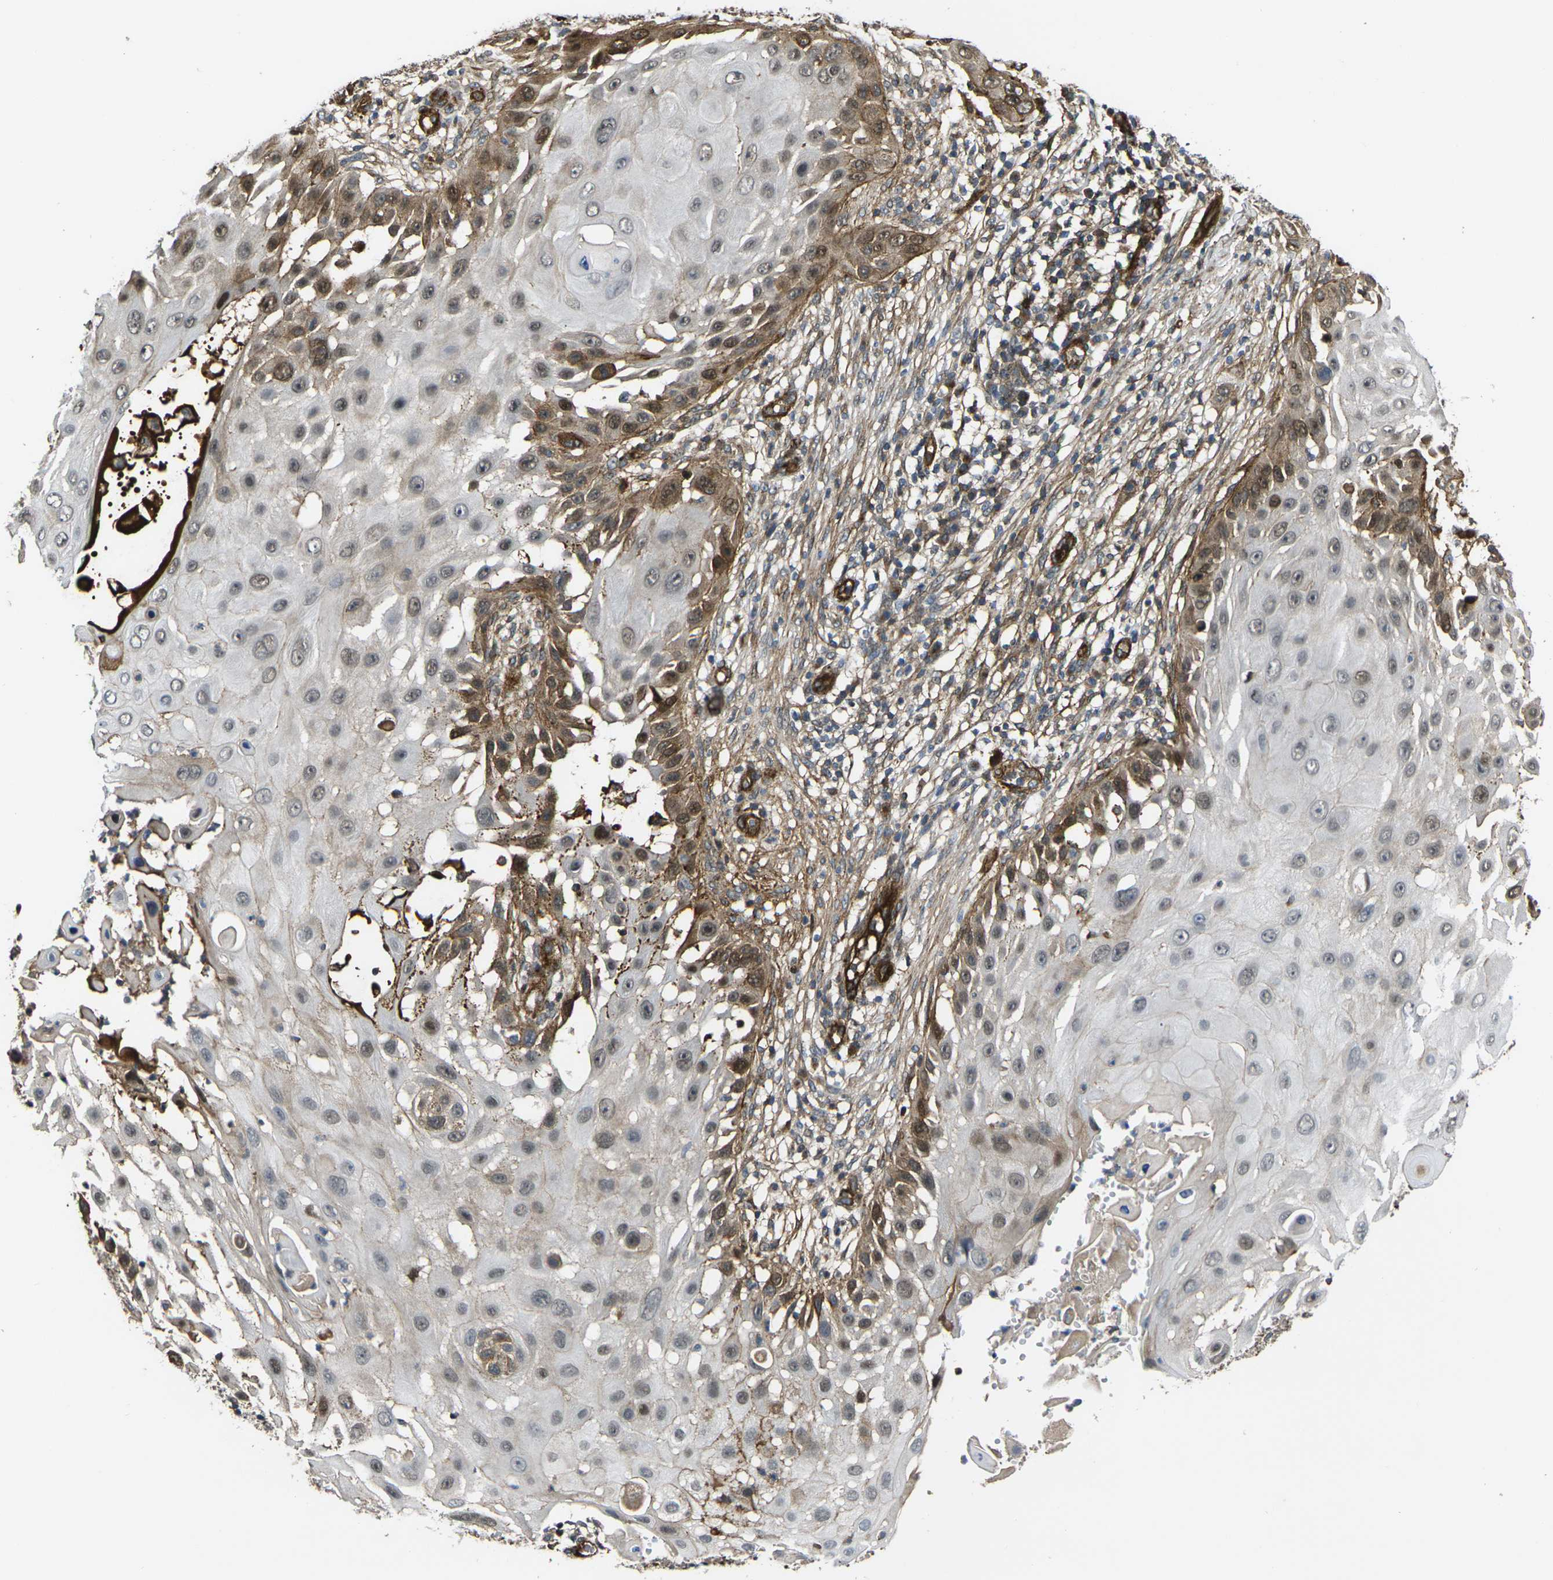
{"staining": {"intensity": "moderate", "quantity": "25%-75%", "location": "cytoplasmic/membranous,nuclear"}, "tissue": "skin cancer", "cell_type": "Tumor cells", "image_type": "cancer", "snomed": [{"axis": "morphology", "description": "Squamous cell carcinoma, NOS"}, {"axis": "topography", "description": "Skin"}], "caption": "A brown stain labels moderate cytoplasmic/membranous and nuclear staining of a protein in skin cancer (squamous cell carcinoma) tumor cells.", "gene": "ECE1", "patient": {"sex": "female", "age": 44}}